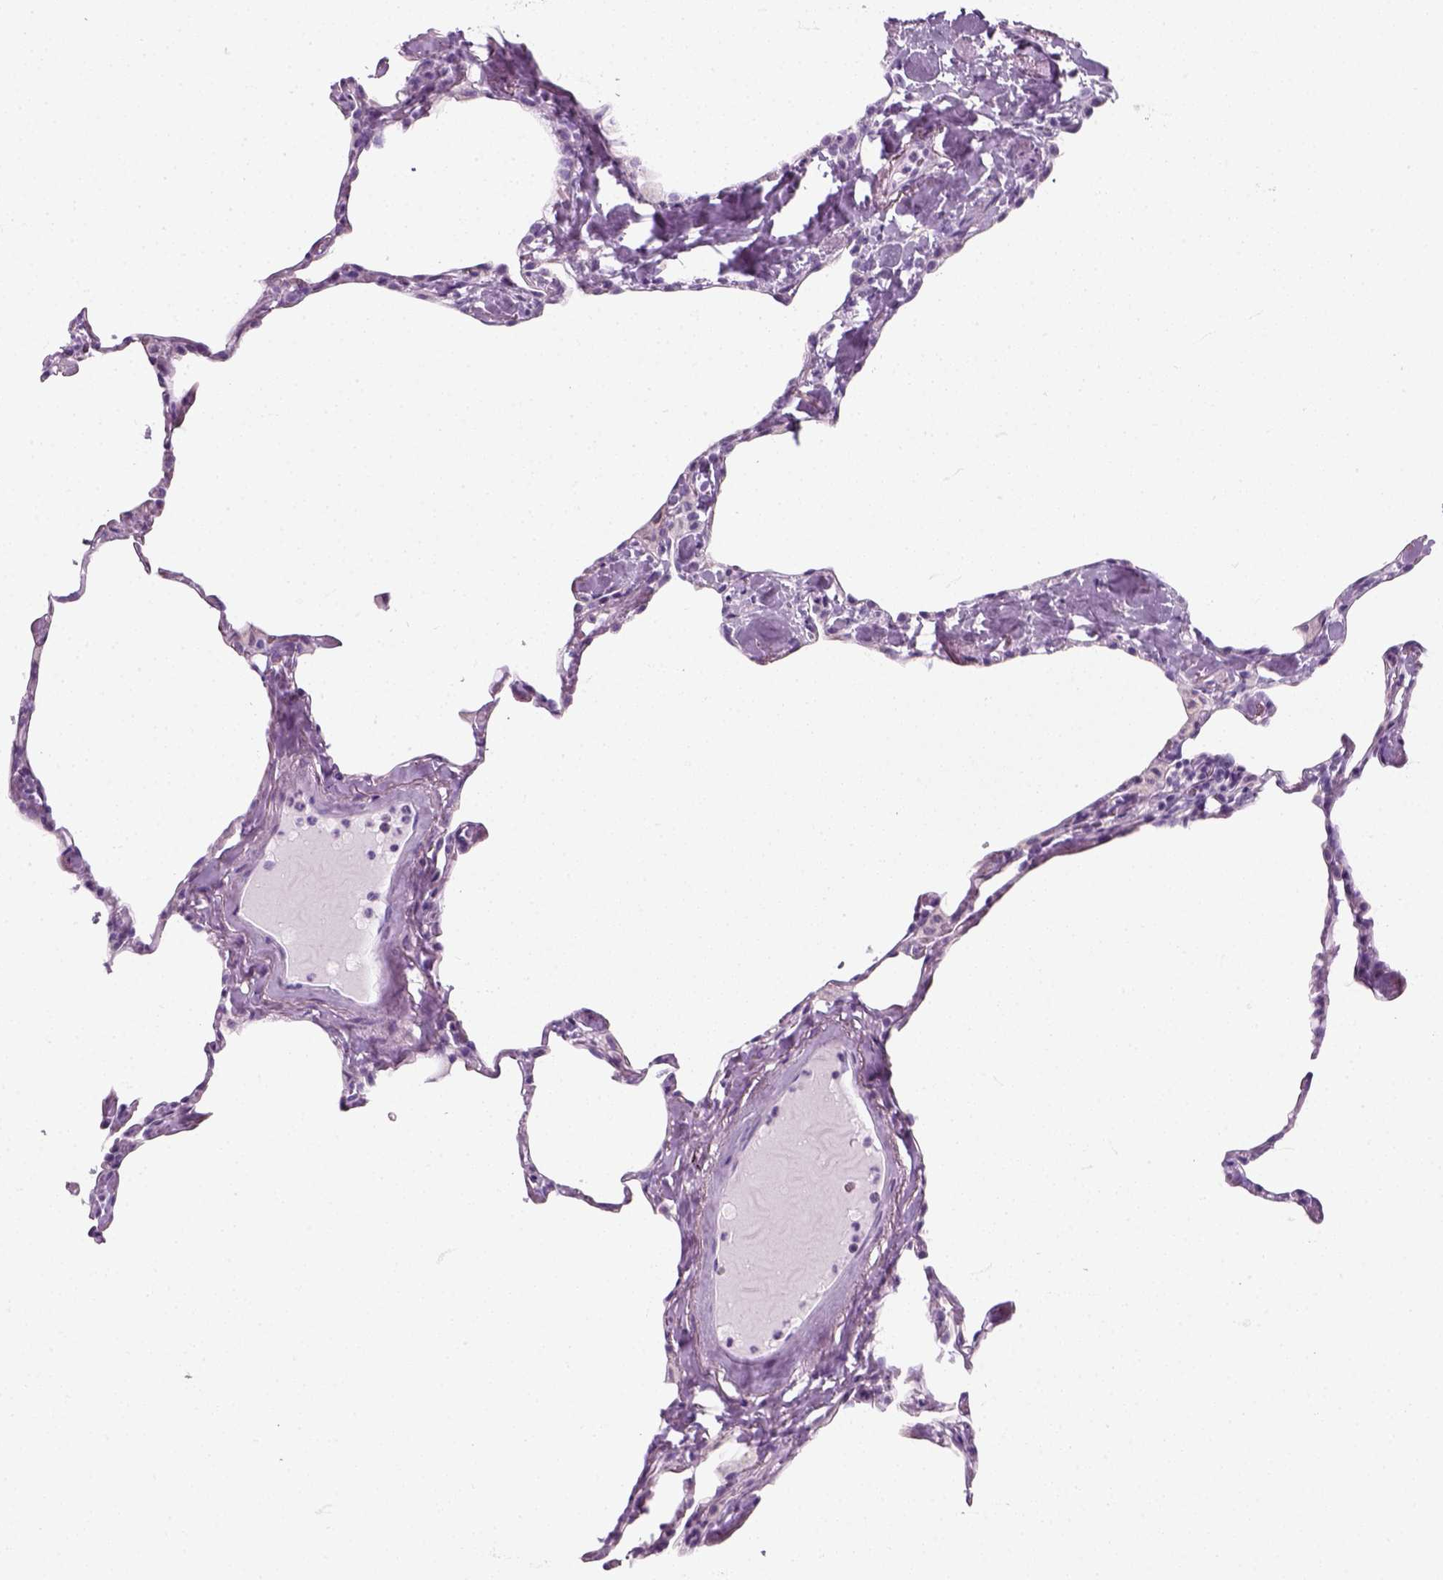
{"staining": {"intensity": "negative", "quantity": "none", "location": "none"}, "tissue": "lung", "cell_type": "Alveolar cells", "image_type": "normal", "snomed": [{"axis": "morphology", "description": "Normal tissue, NOS"}, {"axis": "topography", "description": "Lung"}], "caption": "This is a photomicrograph of immunohistochemistry staining of benign lung, which shows no positivity in alveolar cells. (Brightfield microscopy of DAB (3,3'-diaminobenzidine) immunohistochemistry at high magnification).", "gene": "SLC12A5", "patient": {"sex": "male", "age": 65}}